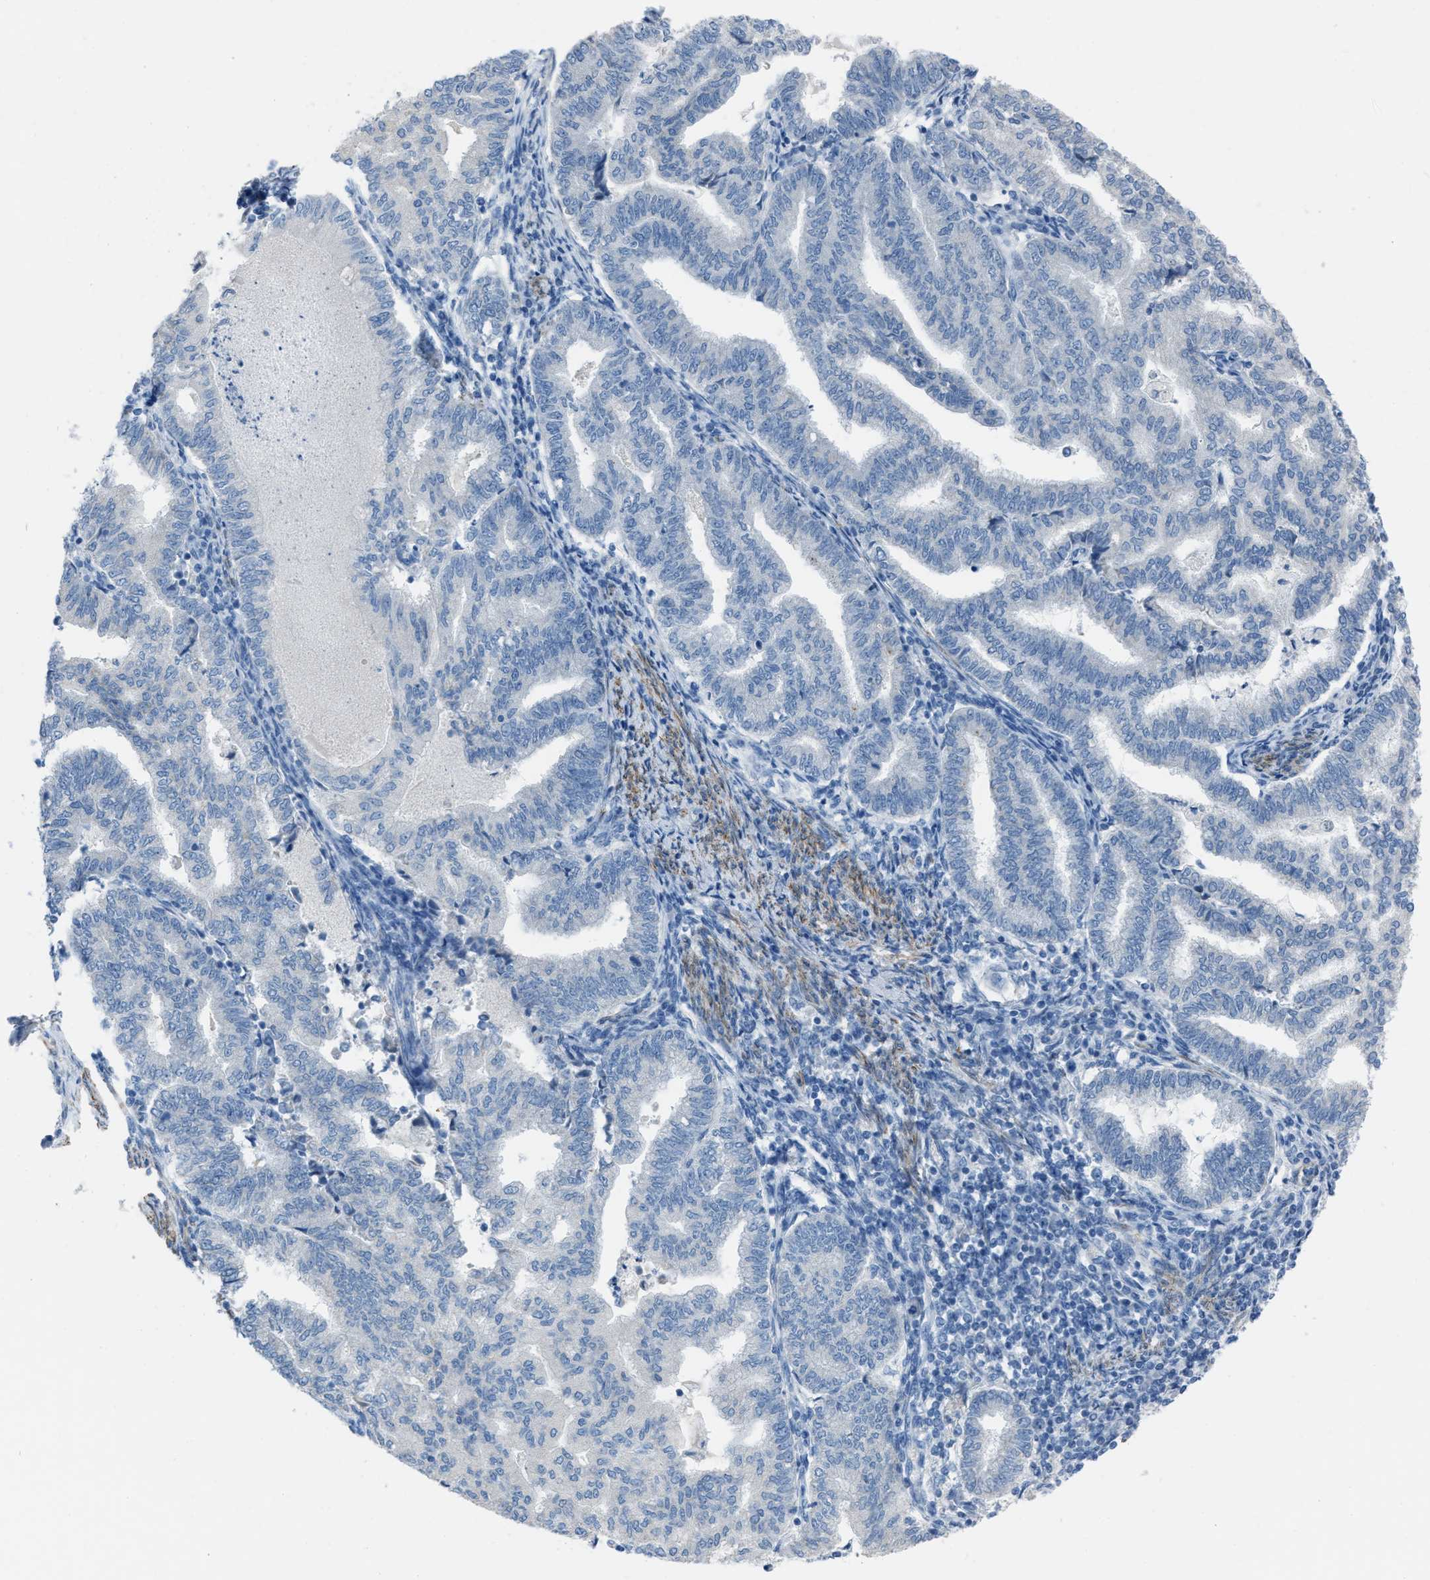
{"staining": {"intensity": "negative", "quantity": "none", "location": "none"}, "tissue": "endometrial cancer", "cell_type": "Tumor cells", "image_type": "cancer", "snomed": [{"axis": "morphology", "description": "Polyp, NOS"}, {"axis": "morphology", "description": "Adenocarcinoma, NOS"}, {"axis": "morphology", "description": "Adenoma, NOS"}, {"axis": "topography", "description": "Endometrium"}], "caption": "Immunohistochemistry image of endometrial cancer stained for a protein (brown), which displays no expression in tumor cells.", "gene": "SPATC1L", "patient": {"sex": "female", "age": 79}}